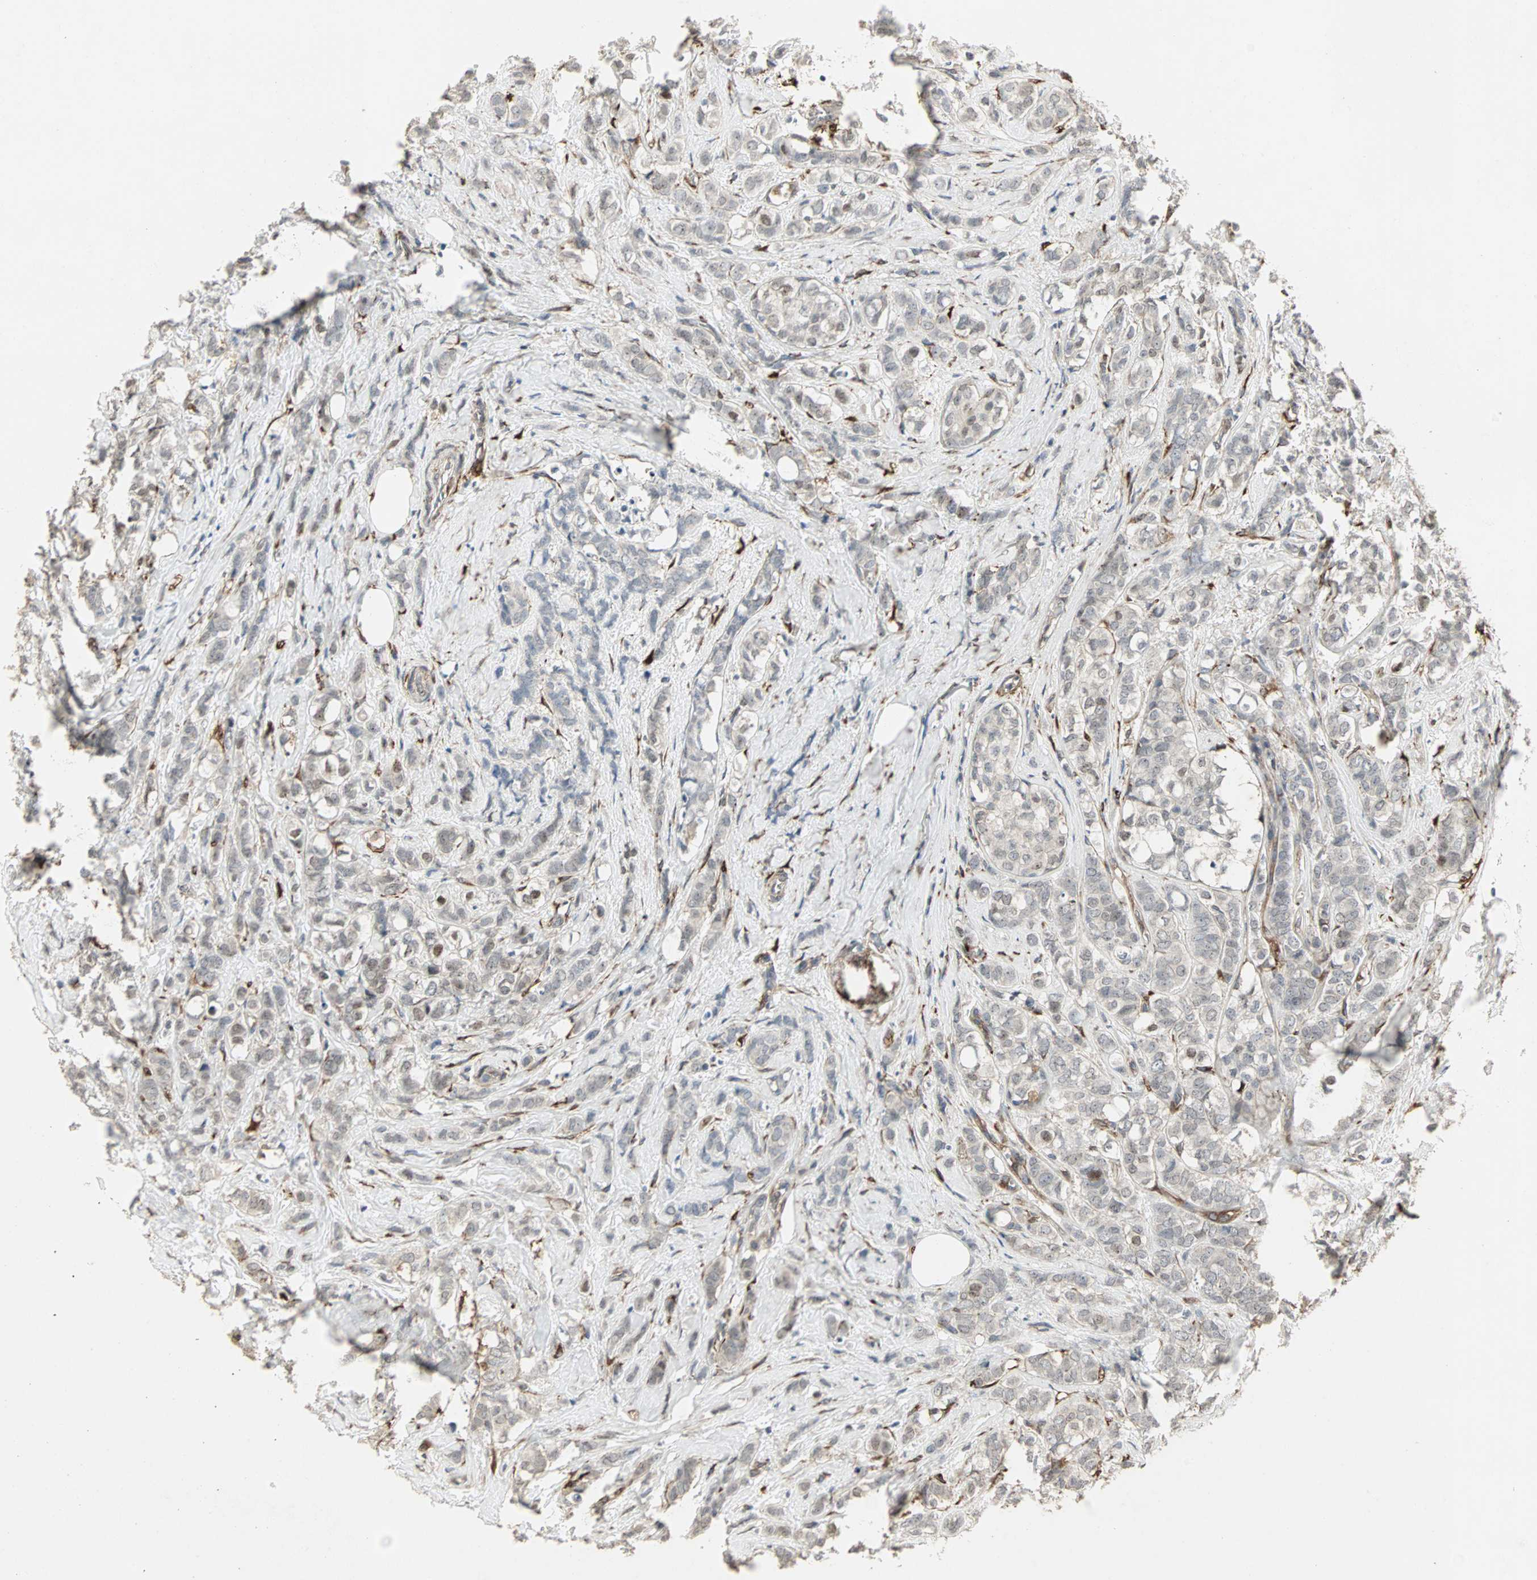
{"staining": {"intensity": "weak", "quantity": "<25%", "location": "cytoplasmic/membranous,nuclear"}, "tissue": "breast cancer", "cell_type": "Tumor cells", "image_type": "cancer", "snomed": [{"axis": "morphology", "description": "Lobular carcinoma"}, {"axis": "topography", "description": "Breast"}], "caption": "Immunohistochemistry (IHC) of breast cancer displays no staining in tumor cells.", "gene": "TRPV4", "patient": {"sex": "female", "age": 60}}